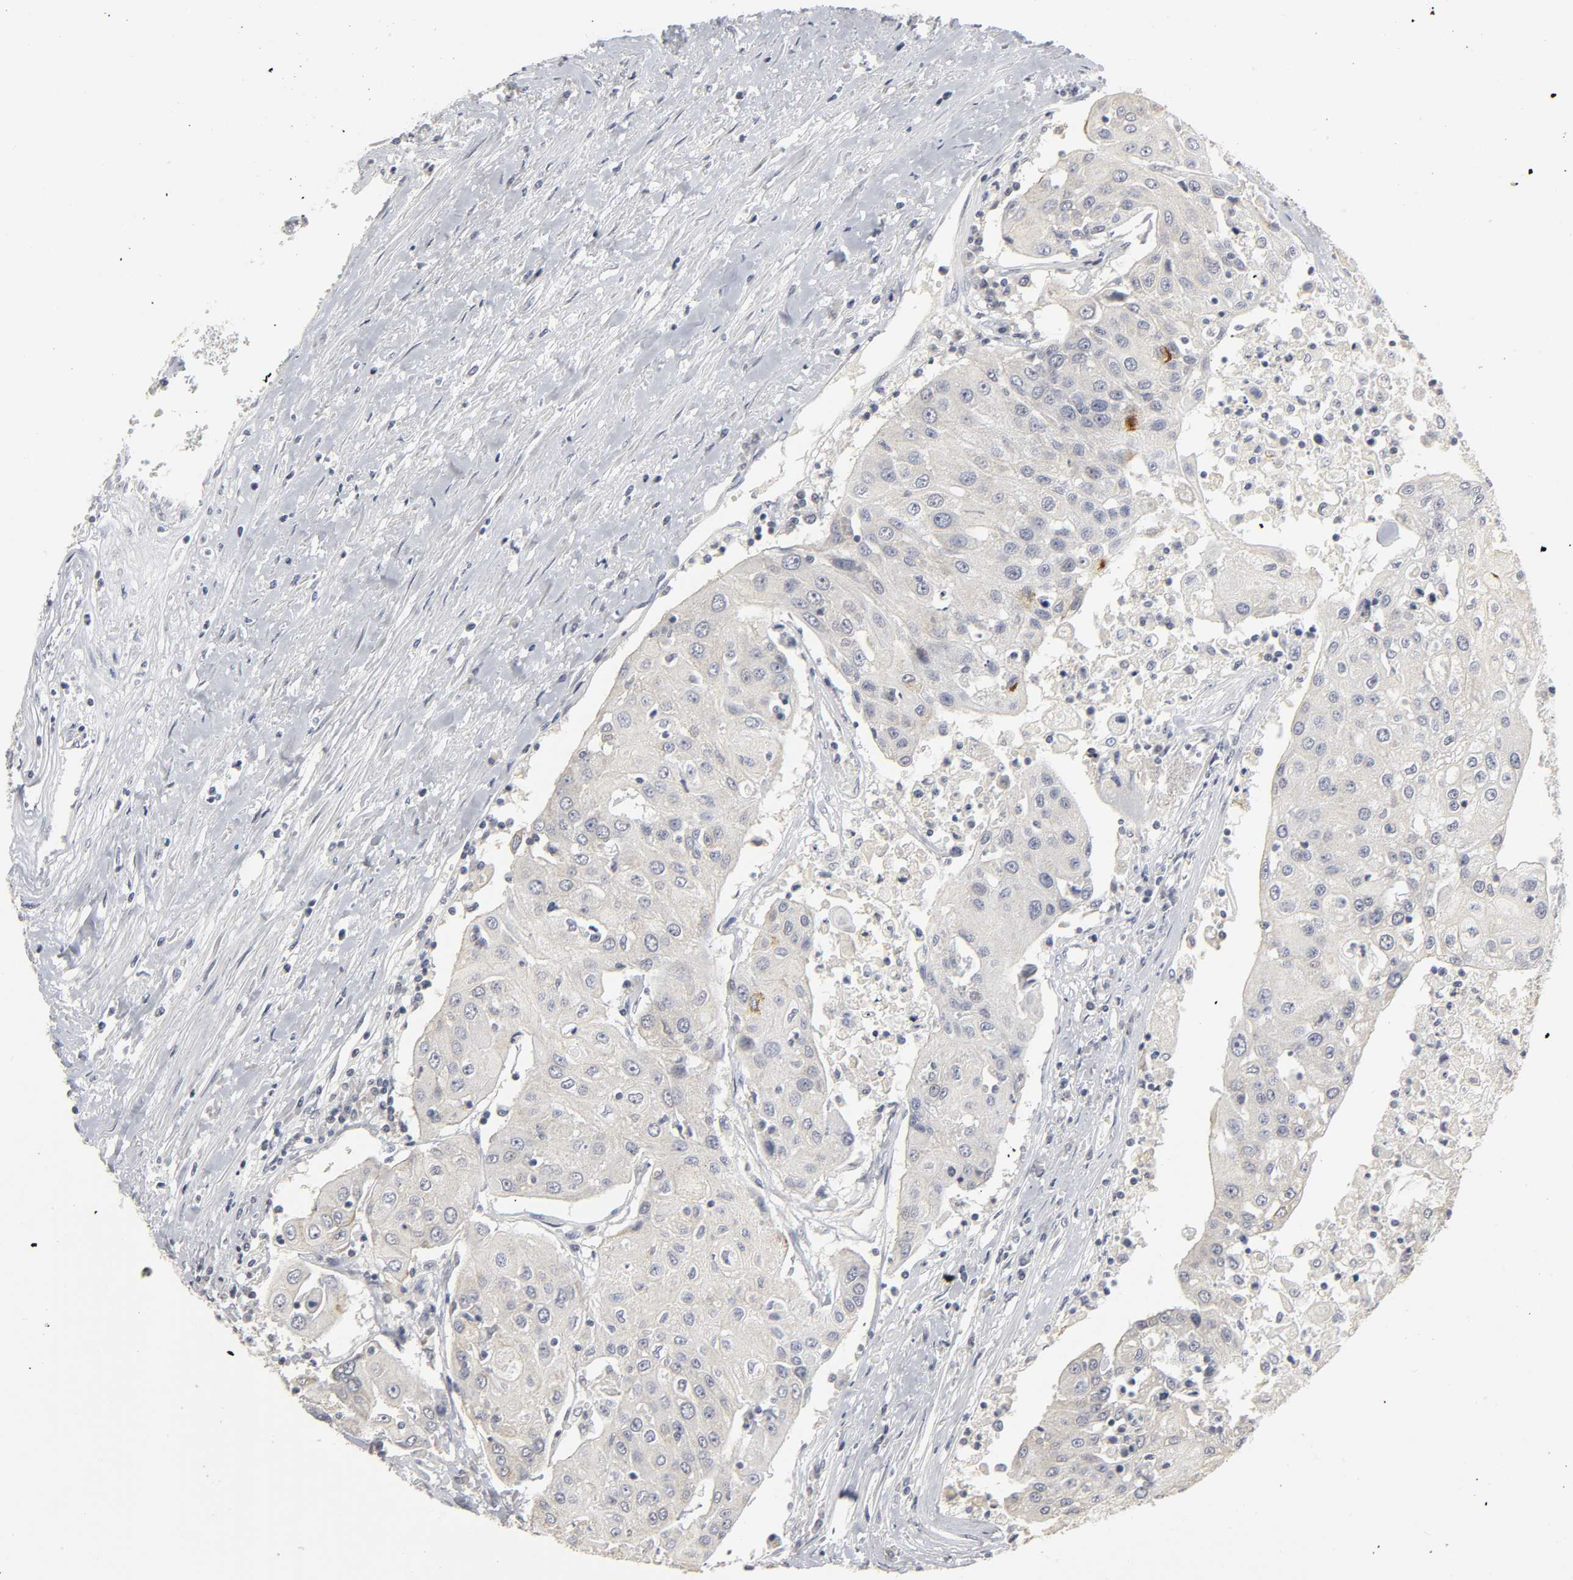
{"staining": {"intensity": "strong", "quantity": "<25%", "location": "cytoplasmic/membranous"}, "tissue": "urothelial cancer", "cell_type": "Tumor cells", "image_type": "cancer", "snomed": [{"axis": "morphology", "description": "Urothelial carcinoma, High grade"}, {"axis": "topography", "description": "Urinary bladder"}], "caption": "IHC staining of urothelial cancer, which exhibits medium levels of strong cytoplasmic/membranous expression in approximately <25% of tumor cells indicating strong cytoplasmic/membranous protein staining. The staining was performed using DAB (brown) for protein detection and nuclei were counterstained in hematoxylin (blue).", "gene": "TCAP", "patient": {"sex": "female", "age": 85}}